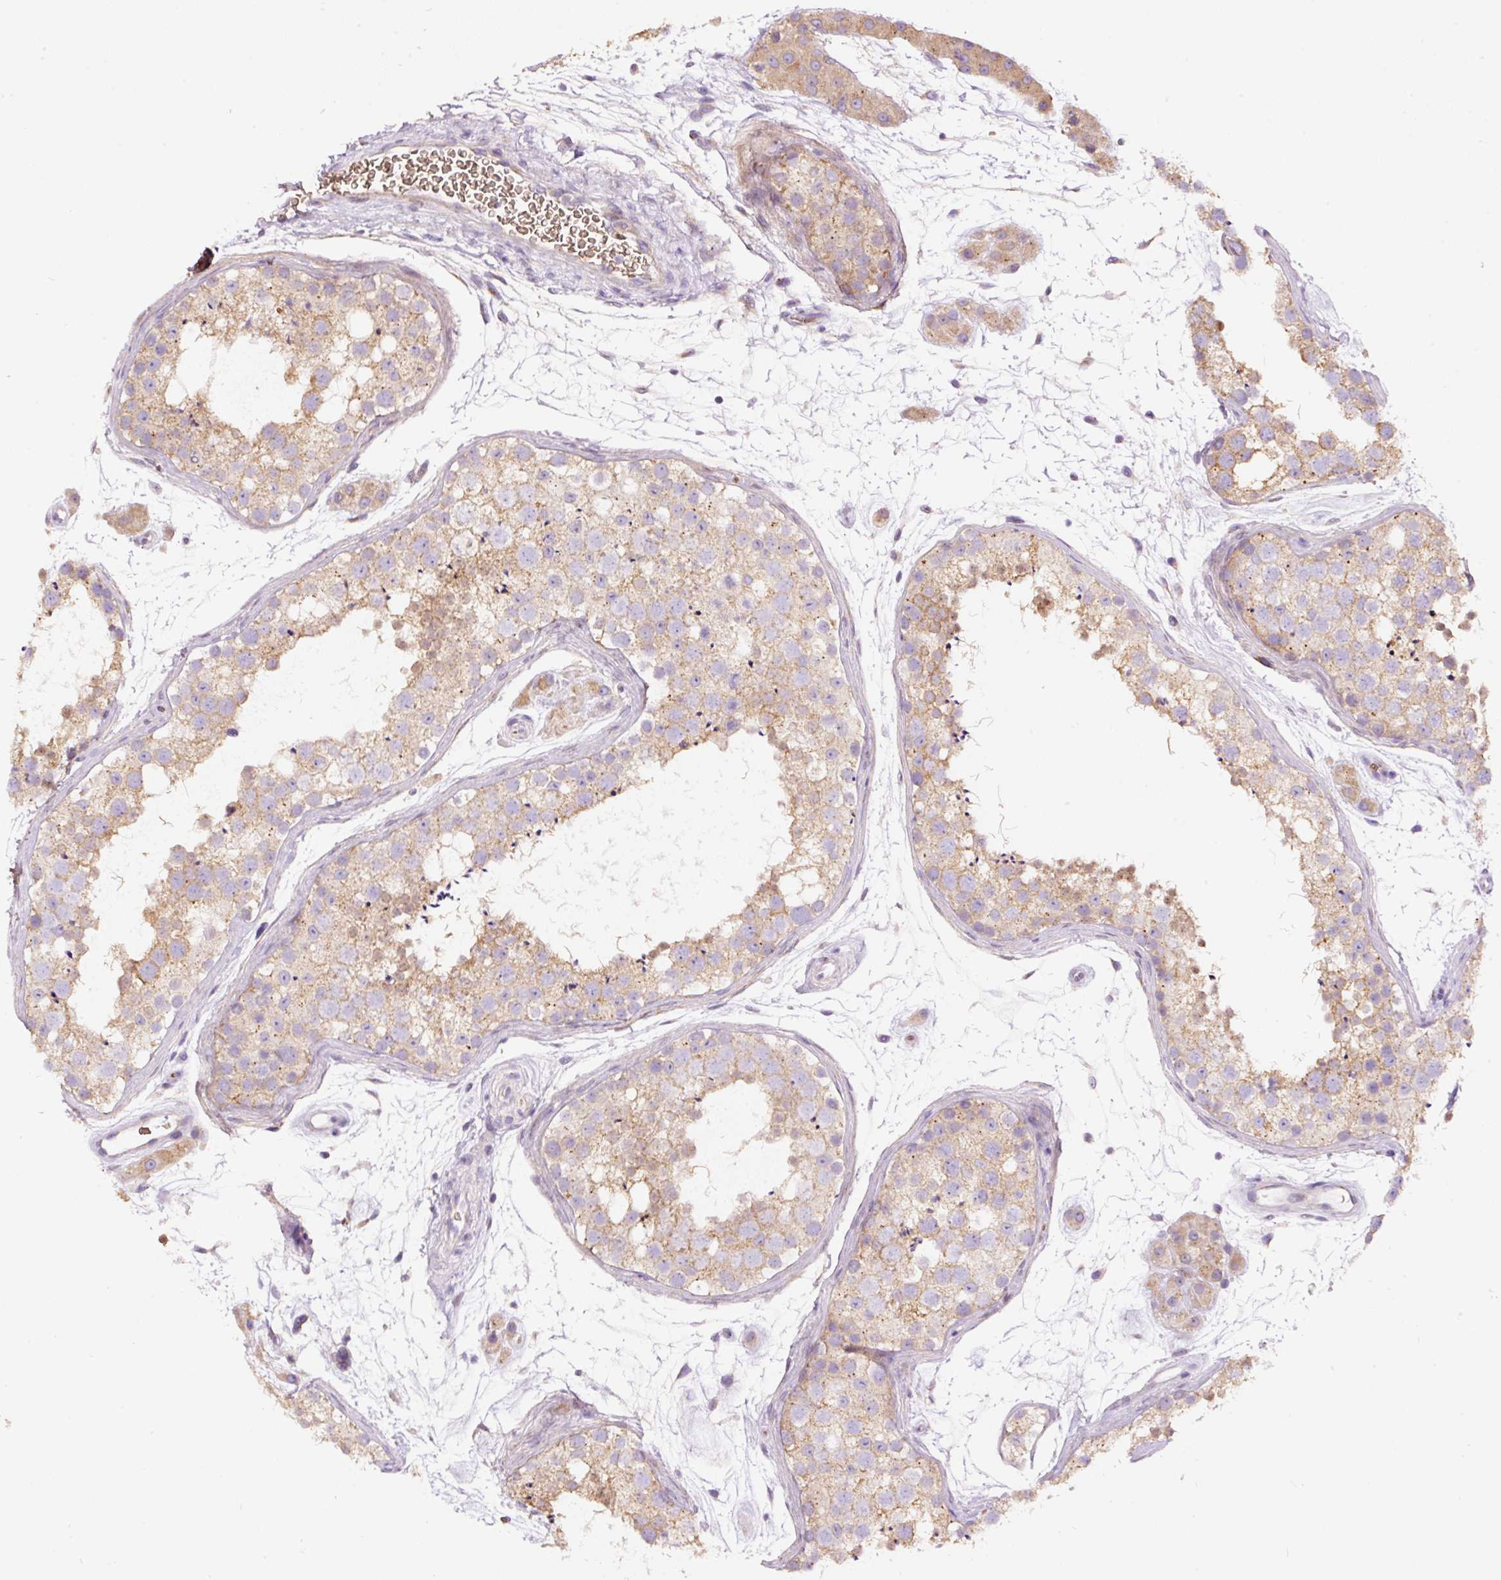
{"staining": {"intensity": "moderate", "quantity": "25%-75%", "location": "cytoplasmic/membranous"}, "tissue": "testis", "cell_type": "Cells in seminiferous ducts", "image_type": "normal", "snomed": [{"axis": "morphology", "description": "Normal tissue, NOS"}, {"axis": "topography", "description": "Testis"}], "caption": "Moderate cytoplasmic/membranous expression is present in approximately 25%-75% of cells in seminiferous ducts in normal testis. The staining is performed using DAB brown chromogen to label protein expression. The nuclei are counter-stained blue using hematoxylin.", "gene": "PRRC2A", "patient": {"sex": "male", "age": 41}}